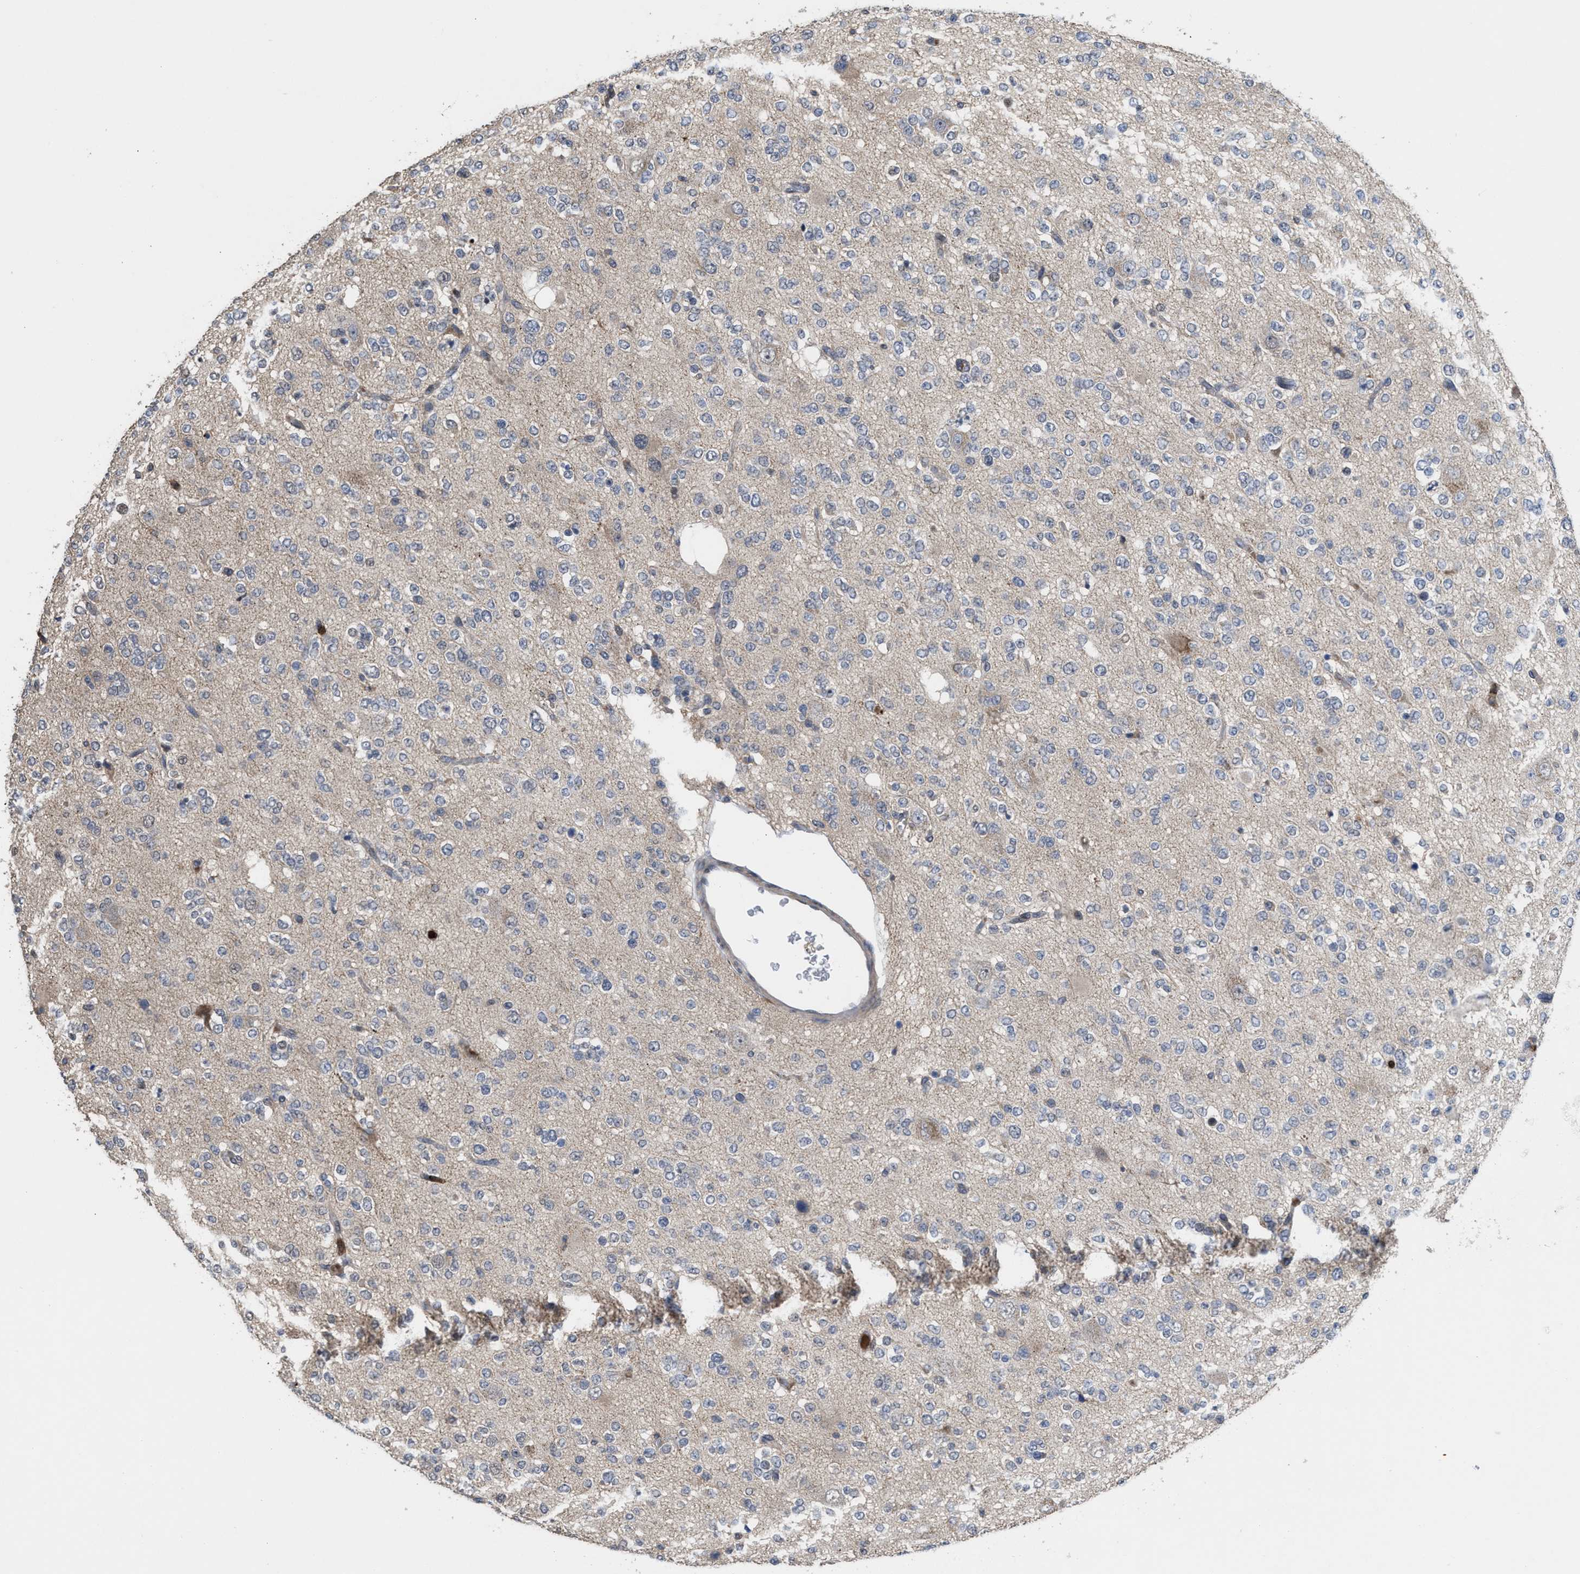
{"staining": {"intensity": "negative", "quantity": "none", "location": "none"}, "tissue": "glioma", "cell_type": "Tumor cells", "image_type": "cancer", "snomed": [{"axis": "morphology", "description": "Glioma, malignant, Low grade"}, {"axis": "topography", "description": "Brain"}], "caption": "IHC of human glioma shows no expression in tumor cells.", "gene": "PTPRE", "patient": {"sex": "male", "age": 38}}